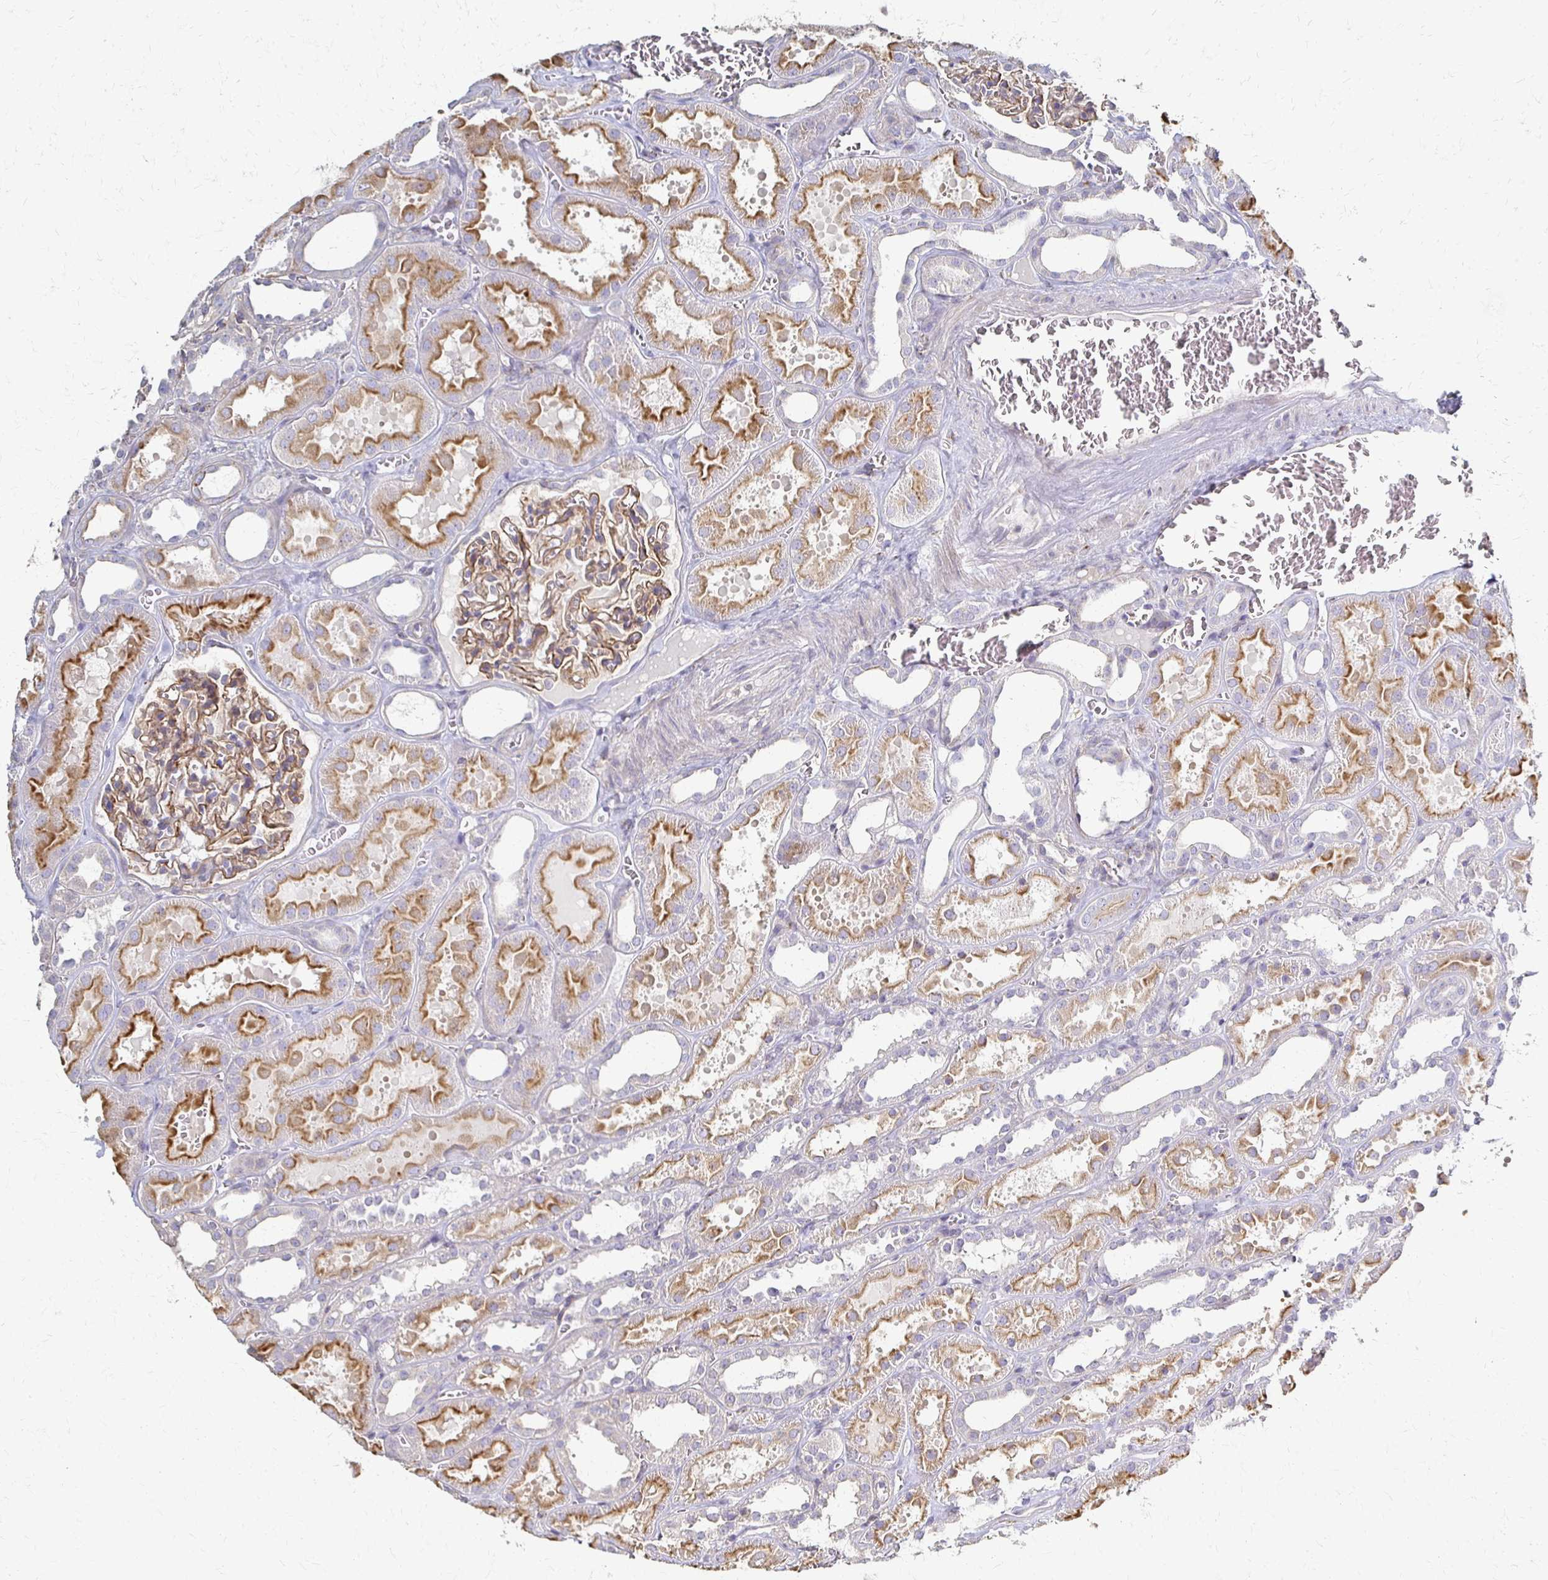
{"staining": {"intensity": "moderate", "quantity": "25%-75%", "location": "cytoplasmic/membranous"}, "tissue": "kidney", "cell_type": "Cells in glomeruli", "image_type": "normal", "snomed": [{"axis": "morphology", "description": "Normal tissue, NOS"}, {"axis": "topography", "description": "Kidney"}], "caption": "Protein expression analysis of normal kidney reveals moderate cytoplasmic/membranous expression in approximately 25%-75% of cells in glomeruli. (Stains: DAB (3,3'-diaminobenzidine) in brown, nuclei in blue, Microscopy: brightfield microscopy at high magnification).", "gene": "C1QTNF7", "patient": {"sex": "female", "age": 41}}